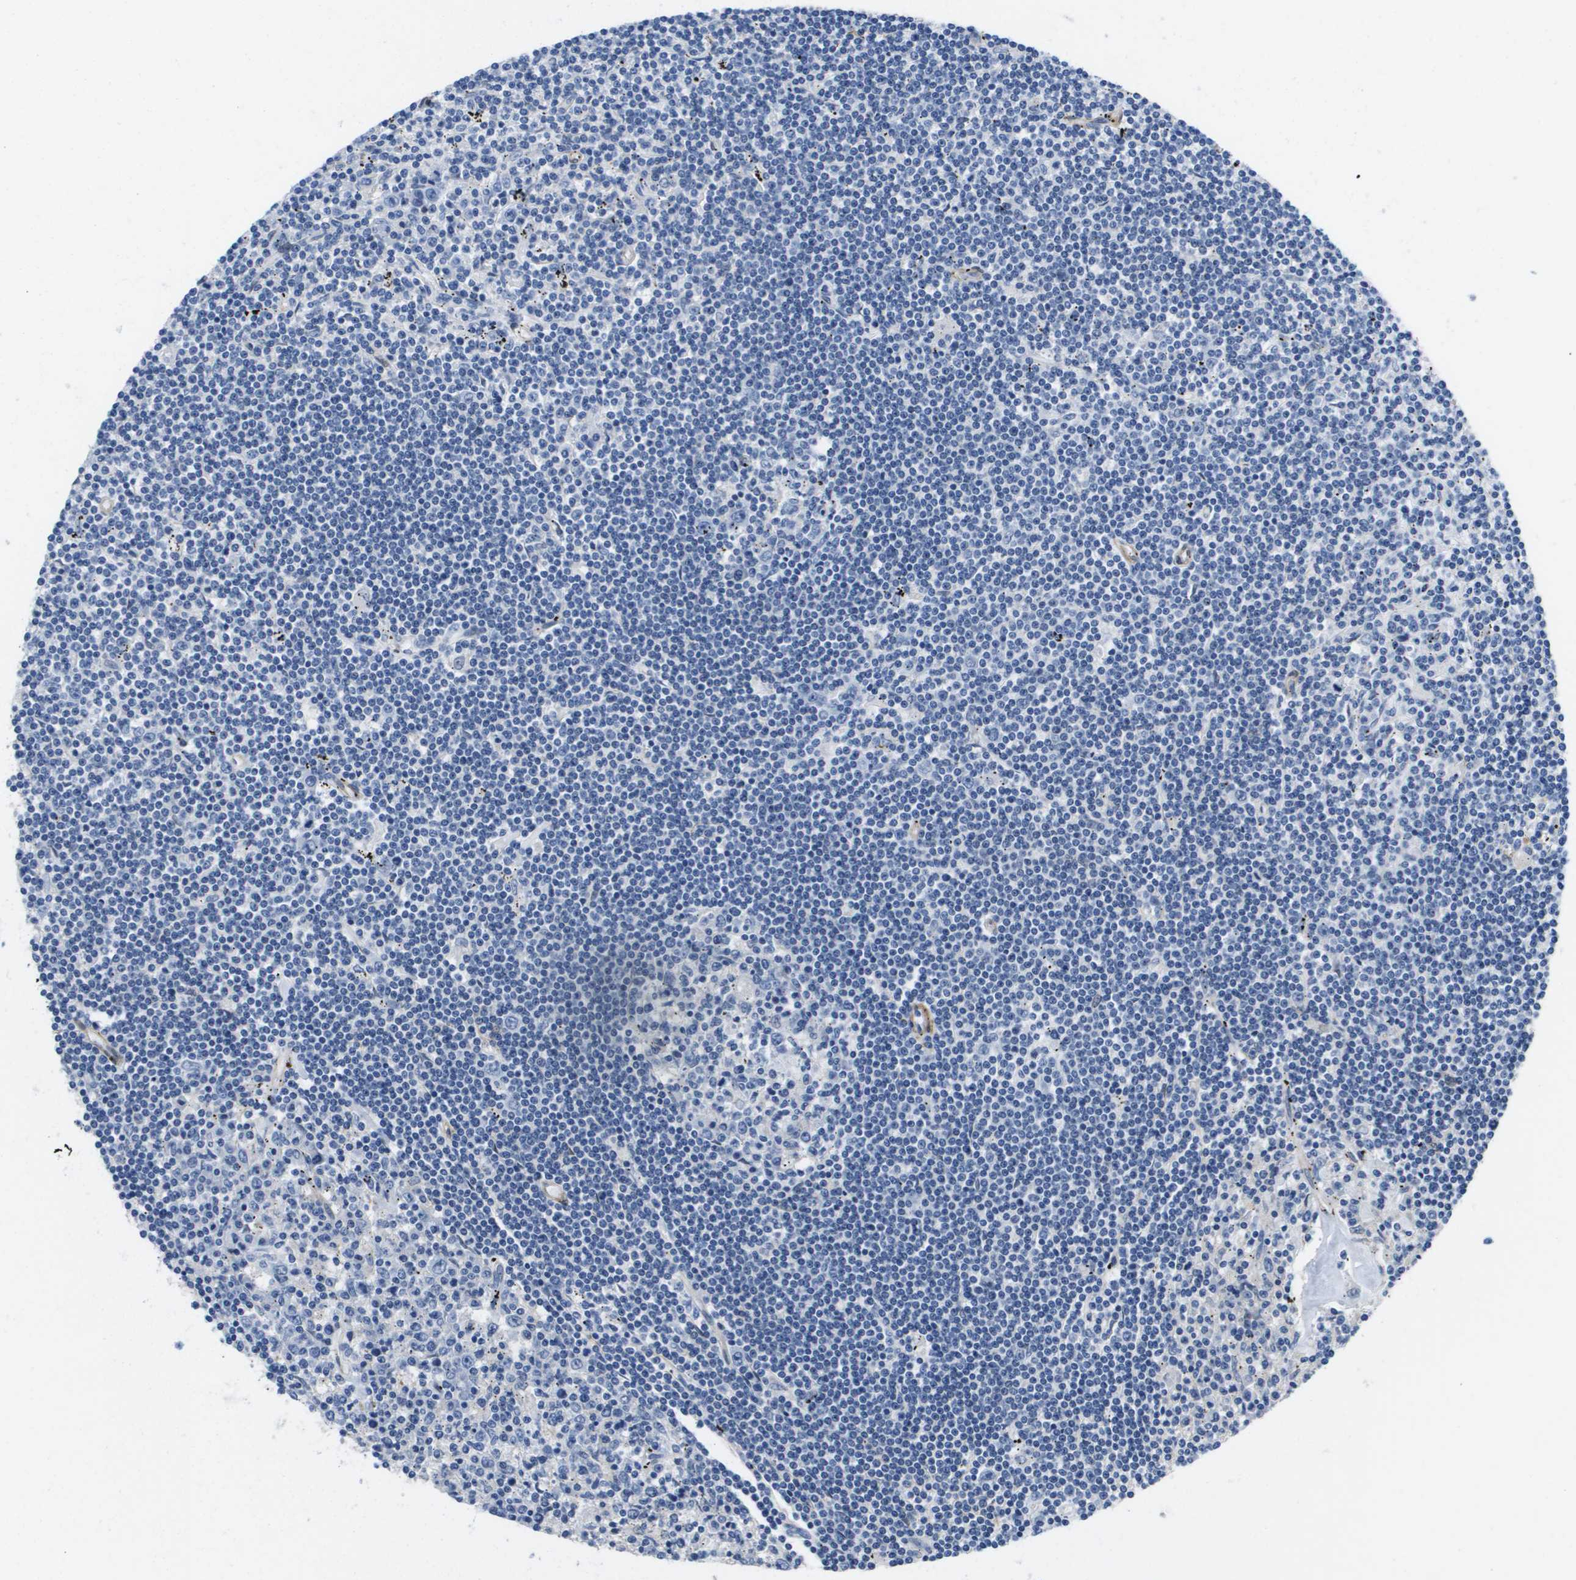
{"staining": {"intensity": "negative", "quantity": "none", "location": "none"}, "tissue": "lymphoma", "cell_type": "Tumor cells", "image_type": "cancer", "snomed": [{"axis": "morphology", "description": "Malignant lymphoma, non-Hodgkin's type, Low grade"}, {"axis": "topography", "description": "Spleen"}], "caption": "Low-grade malignant lymphoma, non-Hodgkin's type was stained to show a protein in brown. There is no significant expression in tumor cells.", "gene": "LPP", "patient": {"sex": "male", "age": 76}}